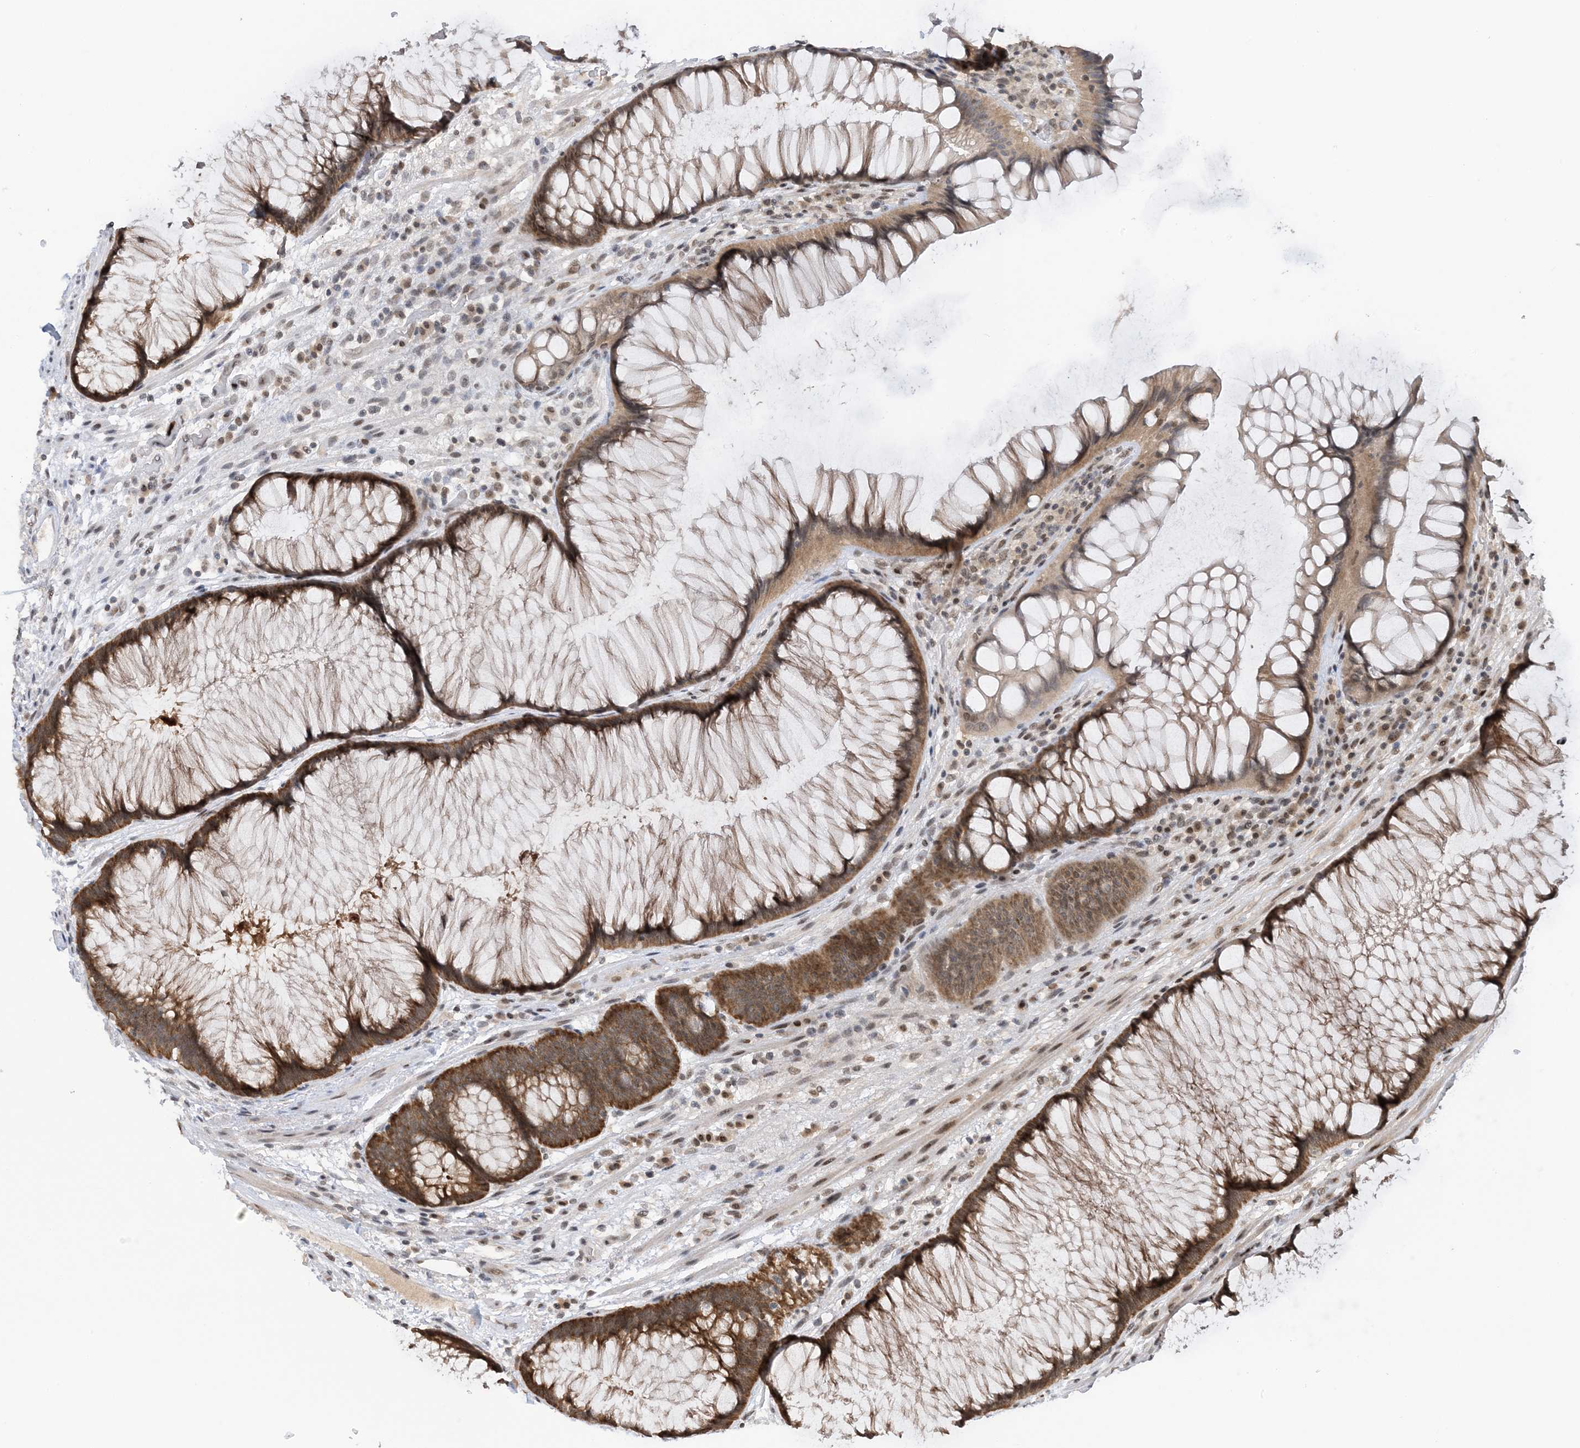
{"staining": {"intensity": "strong", "quantity": ">75%", "location": "cytoplasmic/membranous"}, "tissue": "rectum", "cell_type": "Glandular cells", "image_type": "normal", "snomed": [{"axis": "morphology", "description": "Normal tissue, NOS"}, {"axis": "topography", "description": "Rectum"}], "caption": "This micrograph exhibits immunohistochemistry staining of unremarkable rectum, with high strong cytoplasmic/membranous positivity in about >75% of glandular cells.", "gene": "ACYP2", "patient": {"sex": "male", "age": 51}}